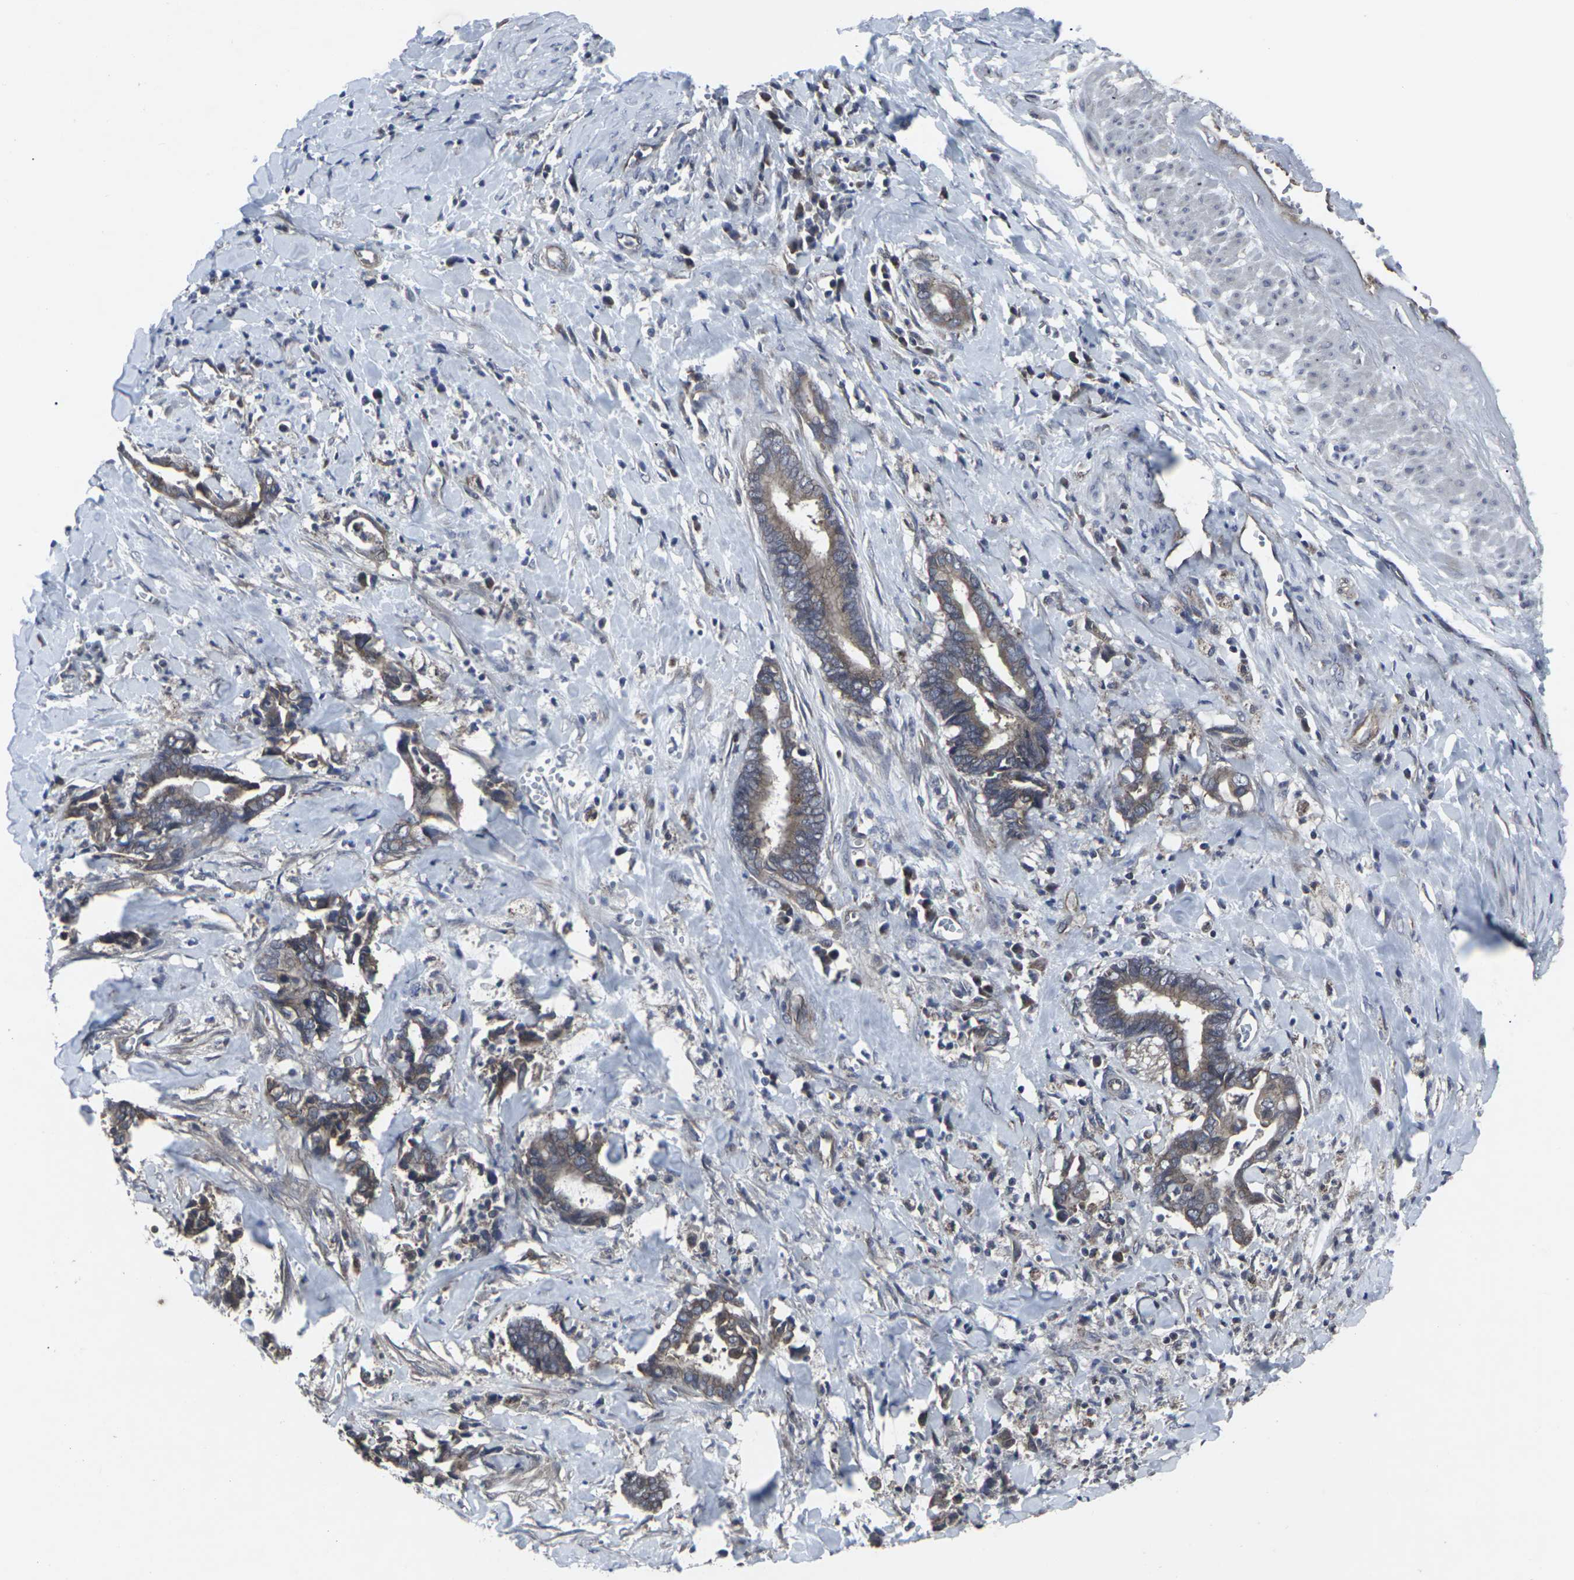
{"staining": {"intensity": "moderate", "quantity": ">75%", "location": "cytoplasmic/membranous"}, "tissue": "cervical cancer", "cell_type": "Tumor cells", "image_type": "cancer", "snomed": [{"axis": "morphology", "description": "Adenocarcinoma, NOS"}, {"axis": "topography", "description": "Cervix"}], "caption": "Moderate cytoplasmic/membranous protein staining is present in about >75% of tumor cells in cervical adenocarcinoma.", "gene": "MAPKAPK2", "patient": {"sex": "female", "age": 44}}